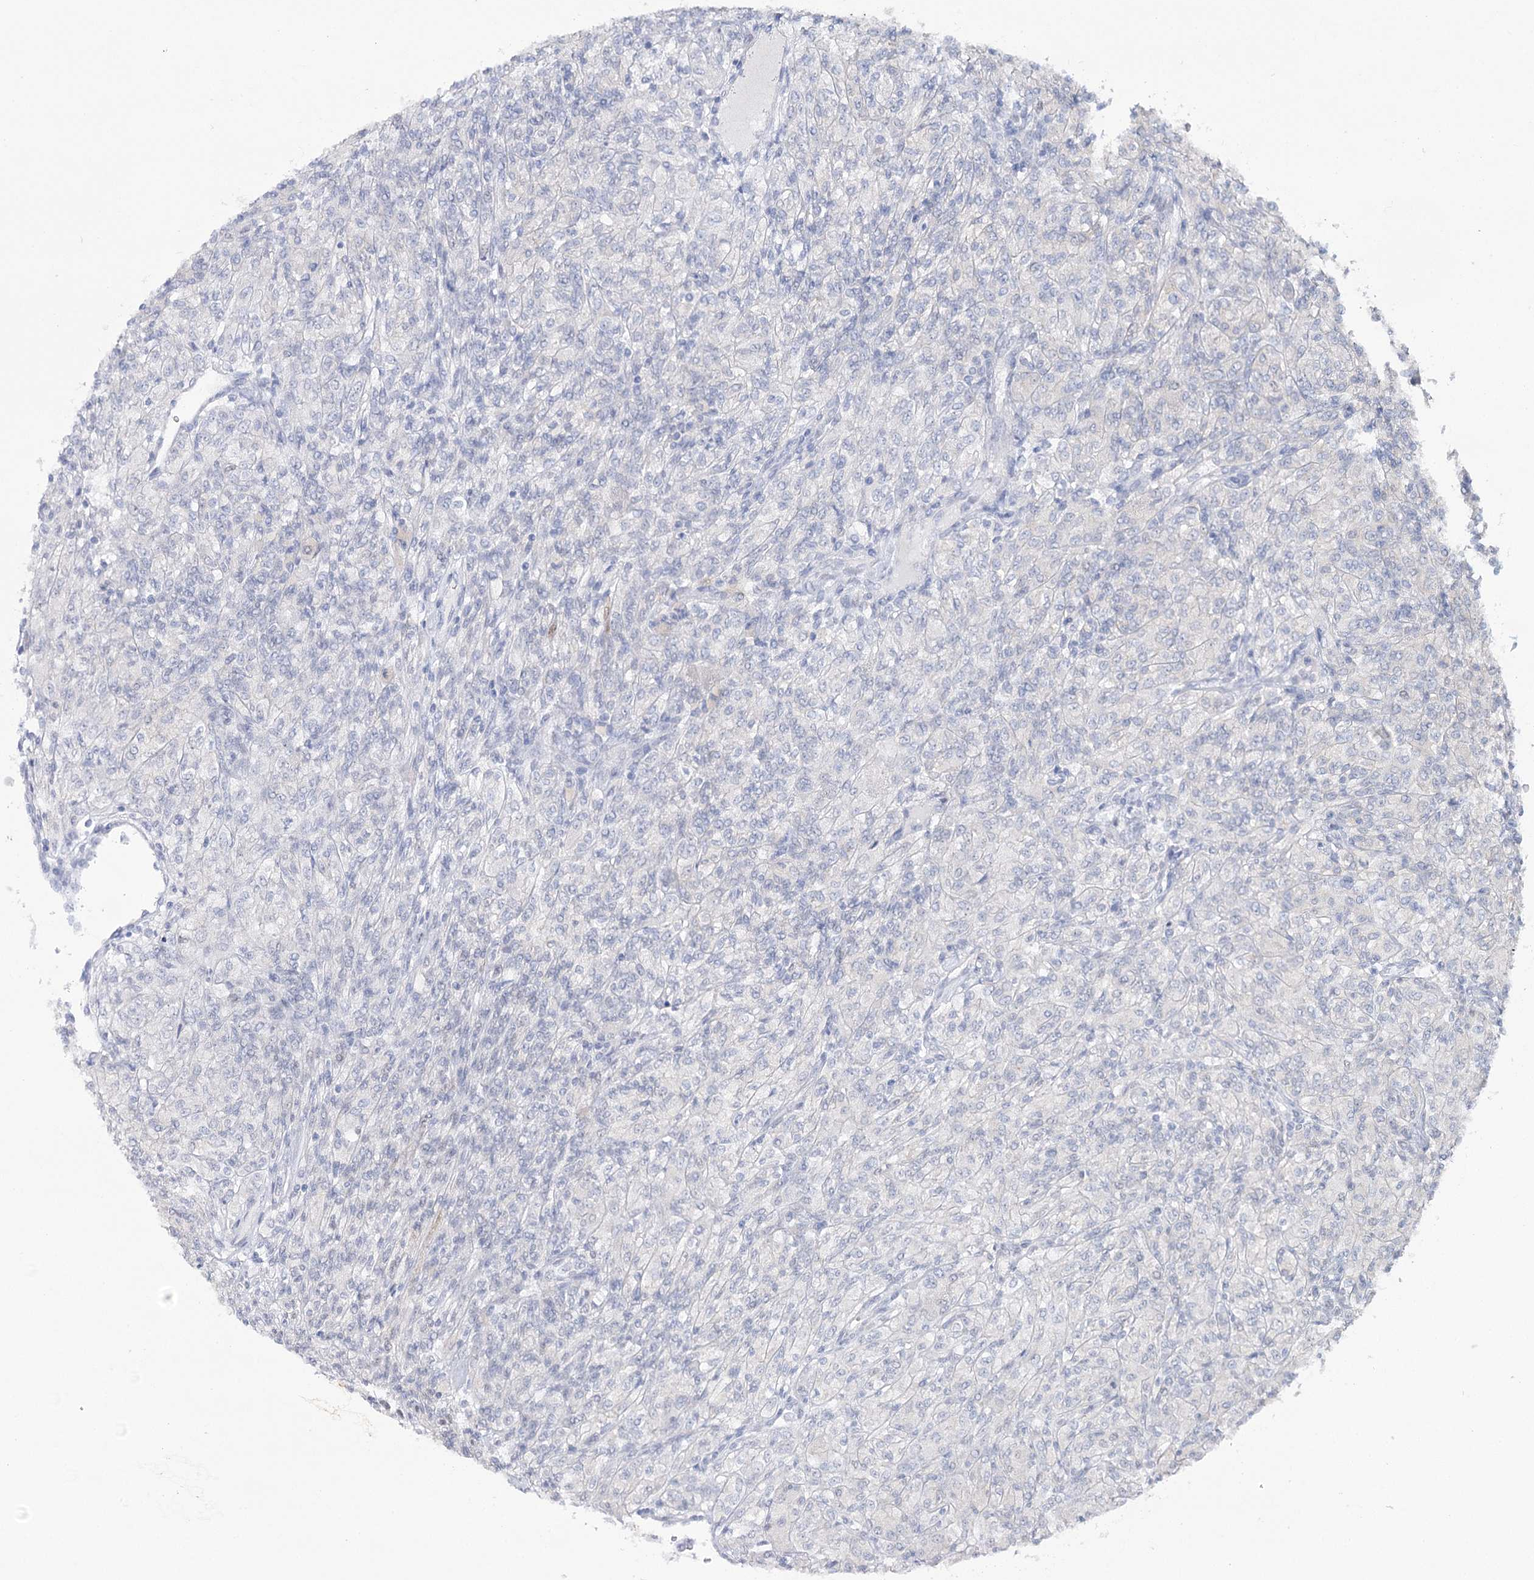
{"staining": {"intensity": "negative", "quantity": "none", "location": "none"}, "tissue": "renal cancer", "cell_type": "Tumor cells", "image_type": "cancer", "snomed": [{"axis": "morphology", "description": "Adenocarcinoma, NOS"}, {"axis": "topography", "description": "Kidney"}], "caption": "This is an immunohistochemistry micrograph of renal adenocarcinoma. There is no staining in tumor cells.", "gene": "UGDH", "patient": {"sex": "male", "age": 77}}